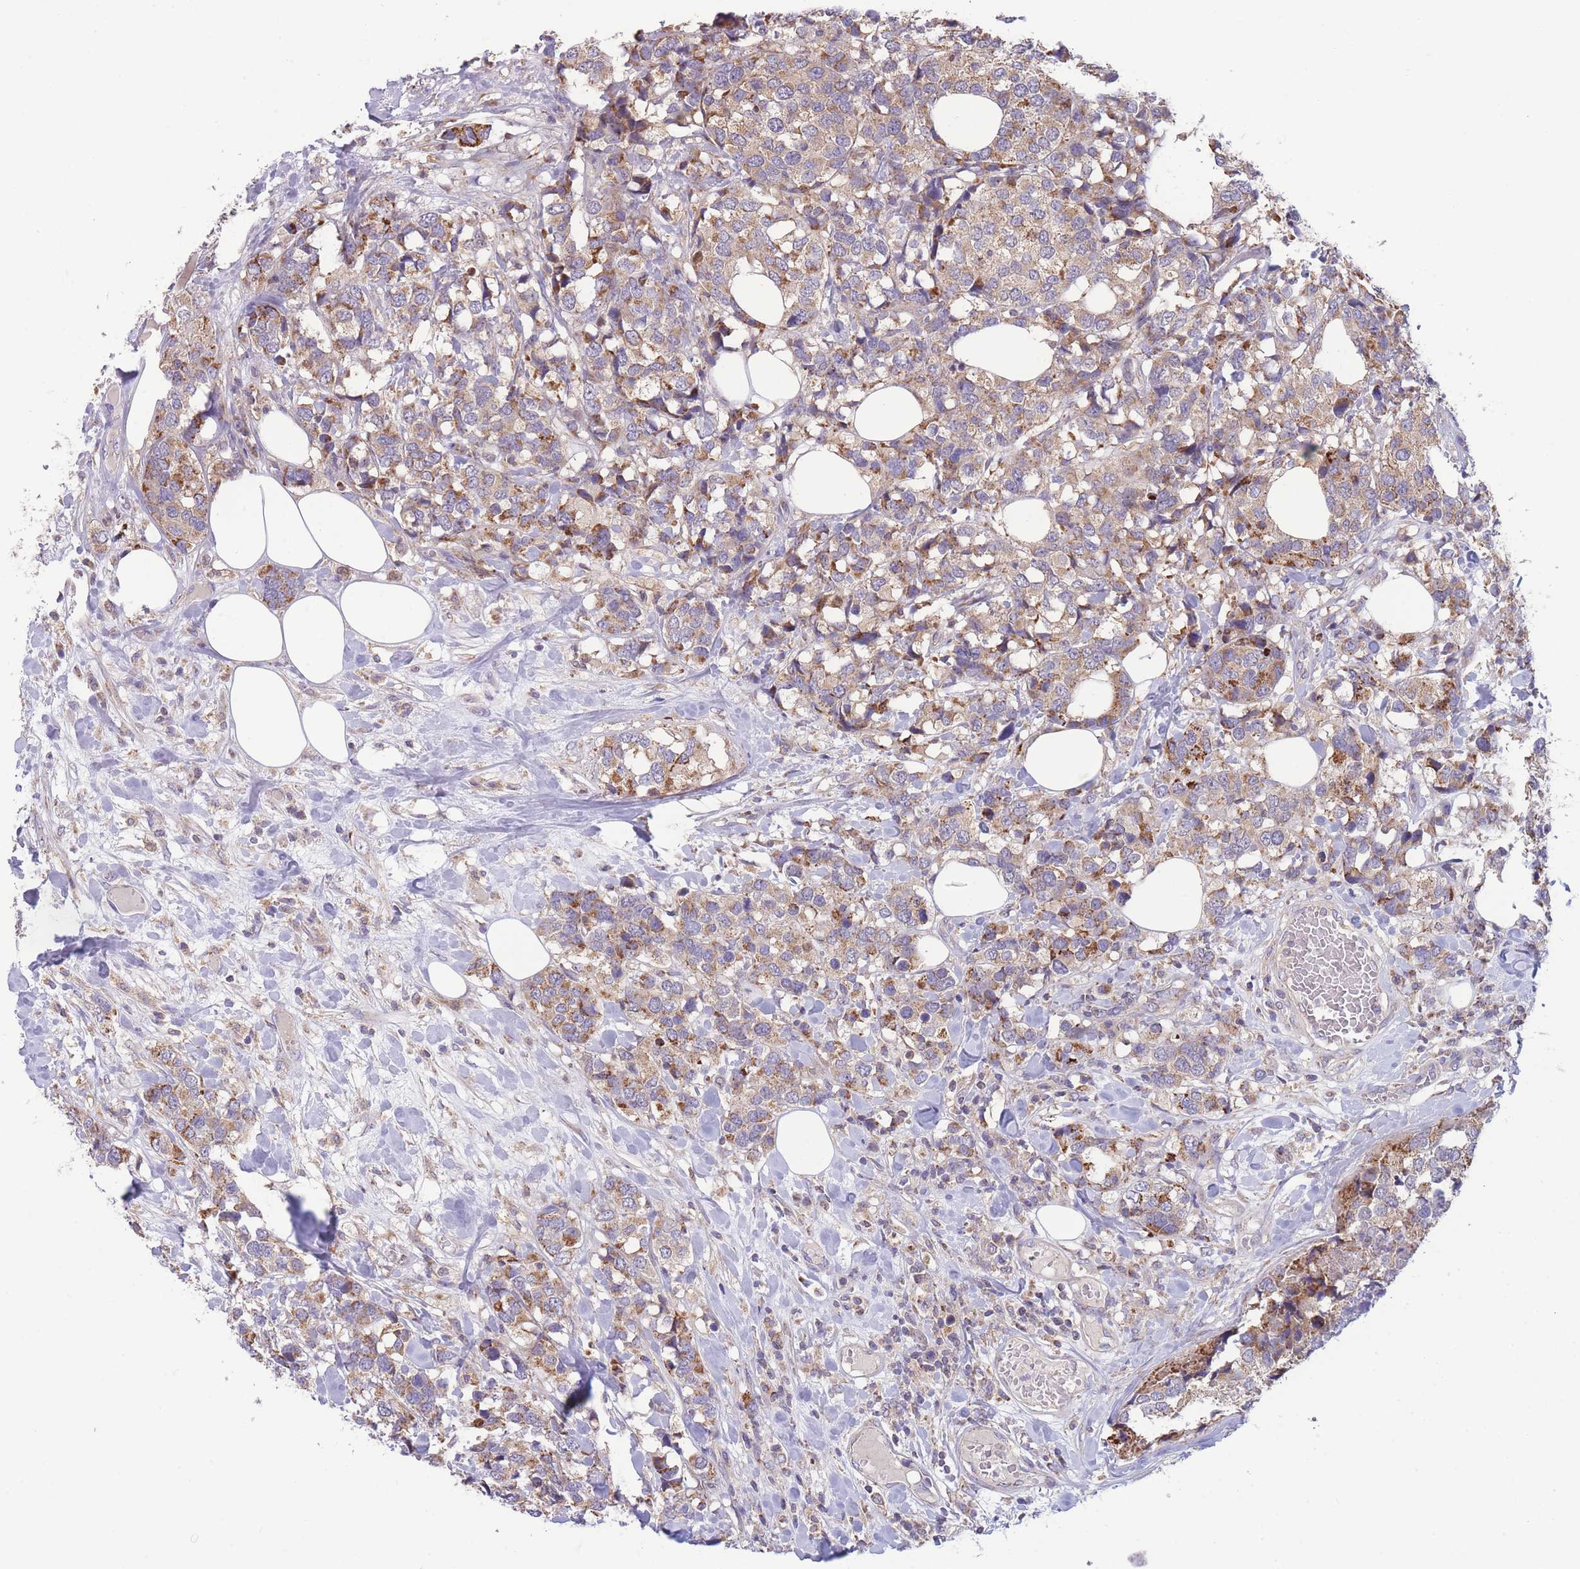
{"staining": {"intensity": "moderate", "quantity": "25%-75%", "location": "cytoplasmic/membranous"}, "tissue": "breast cancer", "cell_type": "Tumor cells", "image_type": "cancer", "snomed": [{"axis": "morphology", "description": "Lobular carcinoma"}, {"axis": "topography", "description": "Breast"}], "caption": "Breast cancer was stained to show a protein in brown. There is medium levels of moderate cytoplasmic/membranous expression in about 25%-75% of tumor cells.", "gene": "SLC25A42", "patient": {"sex": "female", "age": 59}}